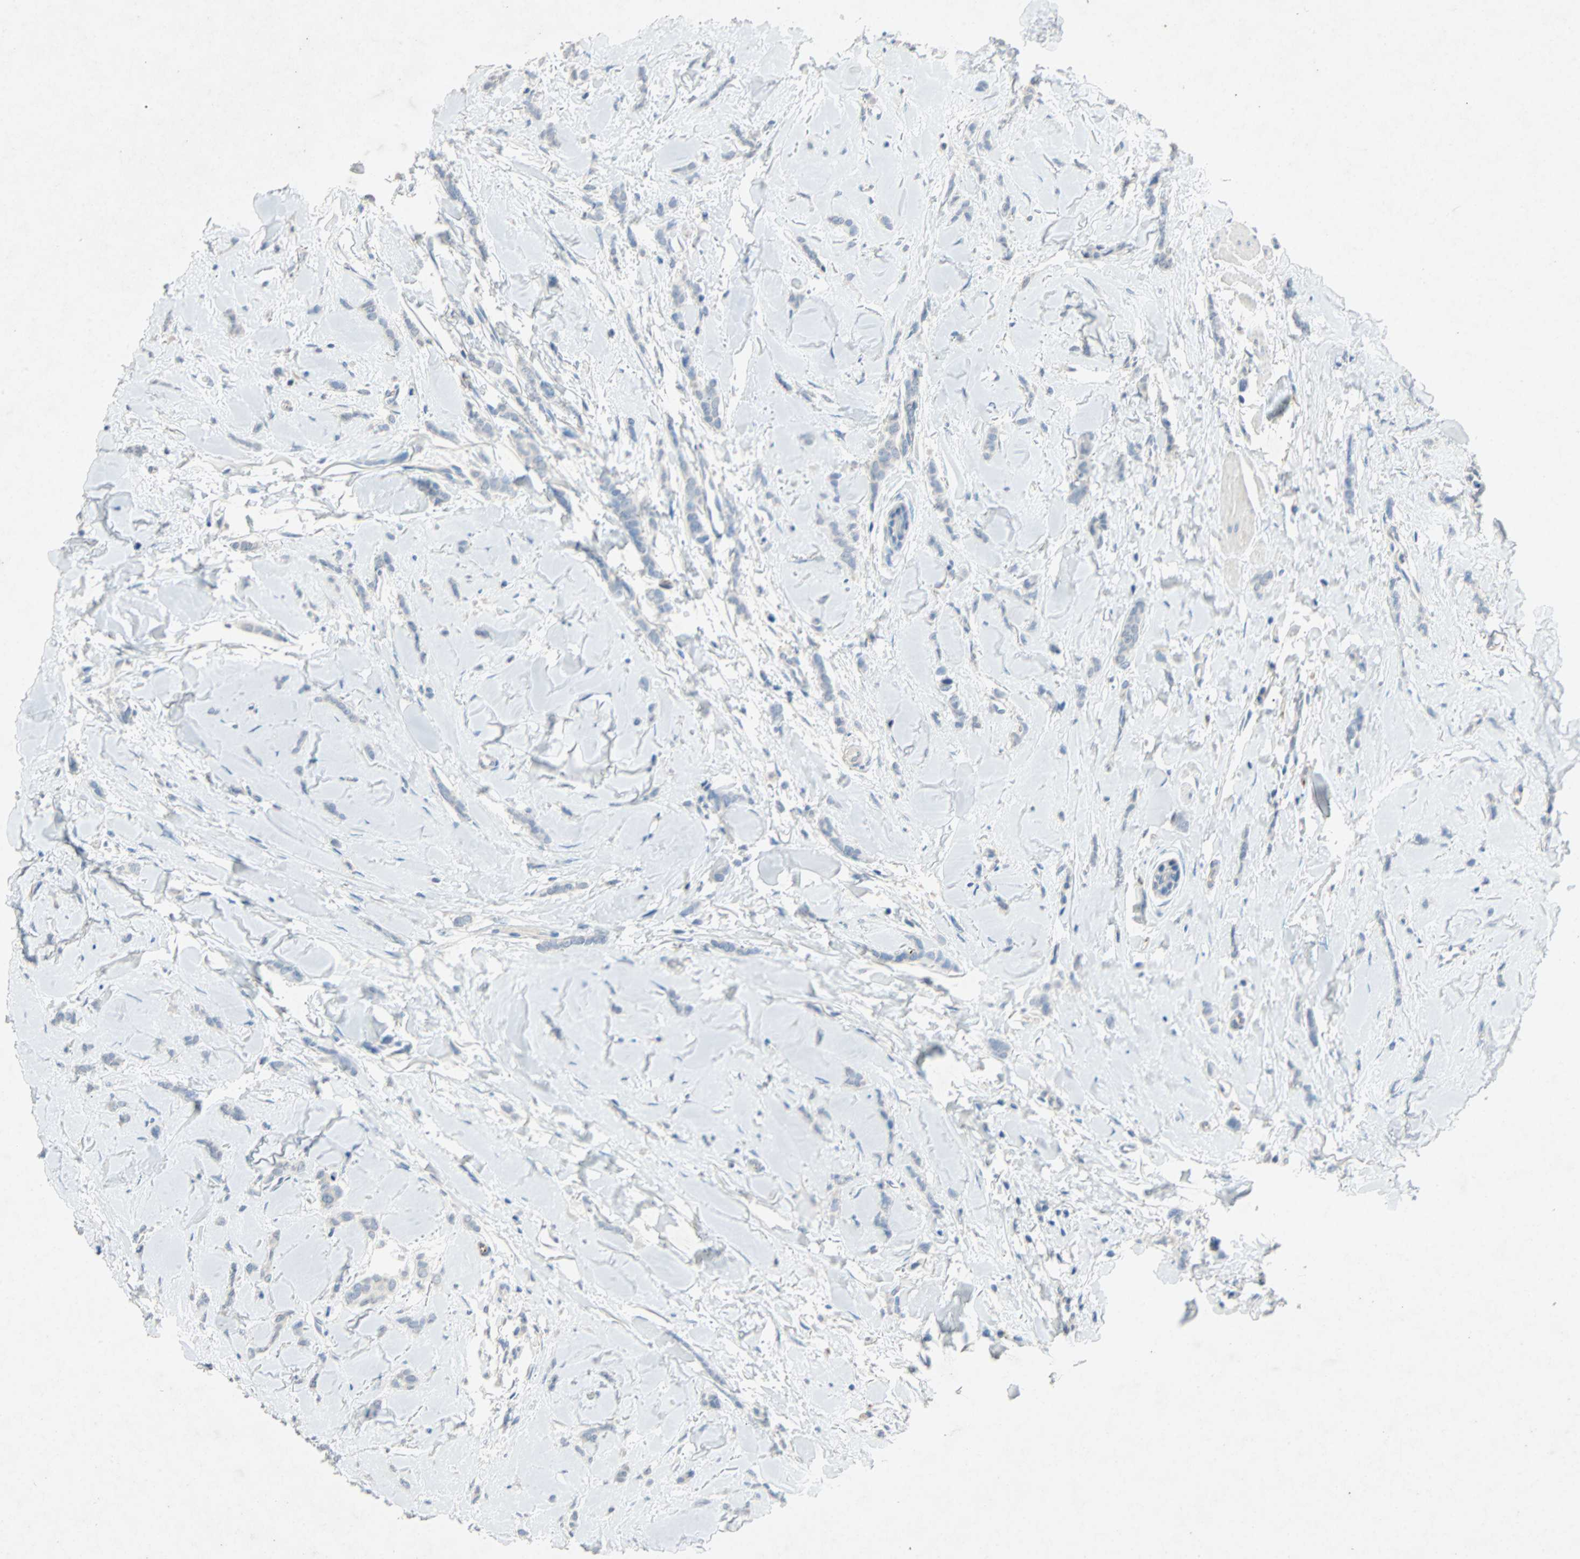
{"staining": {"intensity": "negative", "quantity": "none", "location": "none"}, "tissue": "breast cancer", "cell_type": "Tumor cells", "image_type": "cancer", "snomed": [{"axis": "morphology", "description": "Lobular carcinoma"}, {"axis": "topography", "description": "Skin"}, {"axis": "topography", "description": "Breast"}], "caption": "Tumor cells are negative for brown protein staining in lobular carcinoma (breast).", "gene": "PCDHB2", "patient": {"sex": "female", "age": 46}}